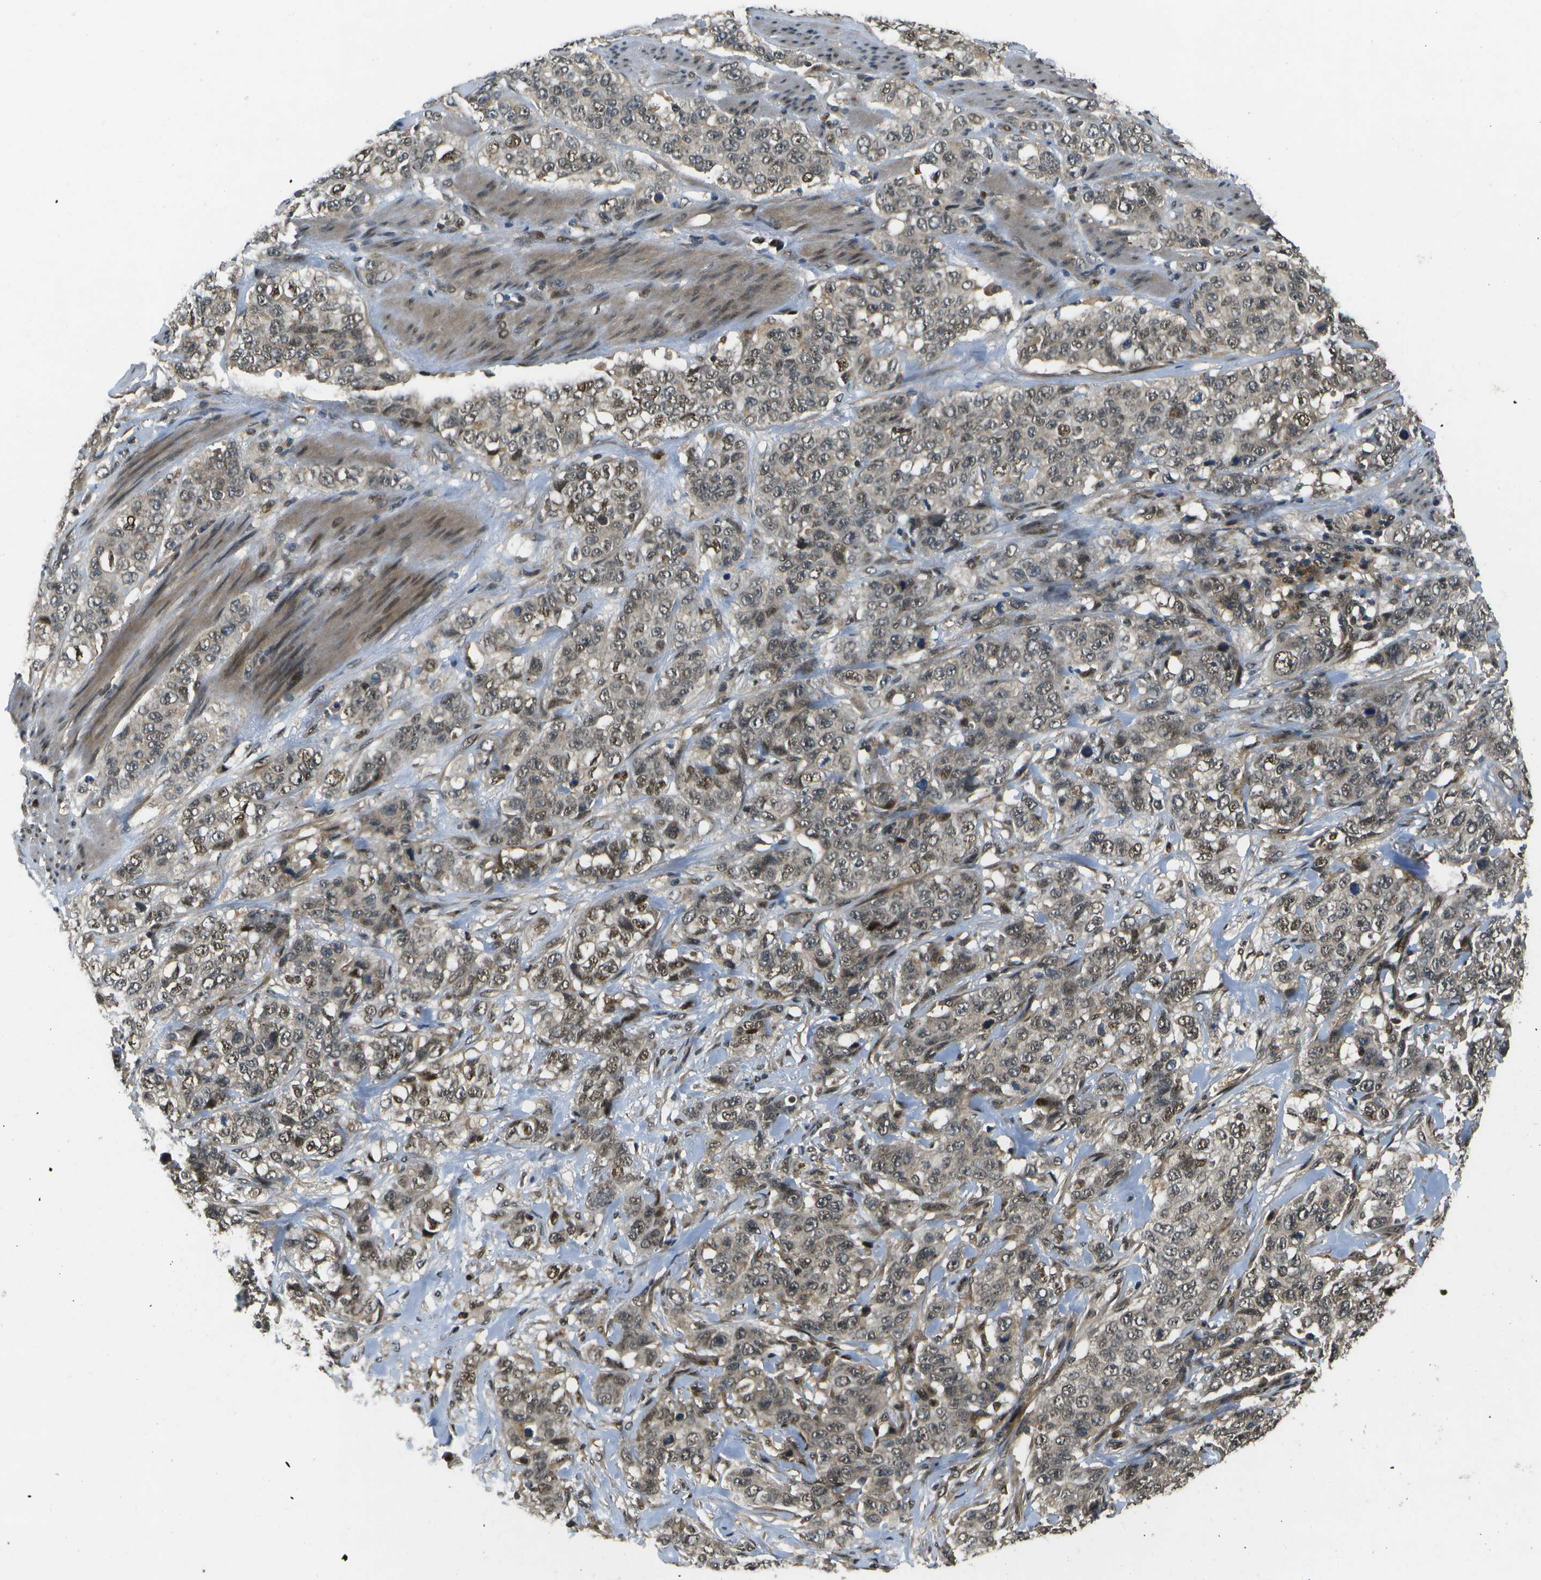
{"staining": {"intensity": "weak", "quantity": ">75%", "location": "cytoplasmic/membranous,nuclear"}, "tissue": "stomach cancer", "cell_type": "Tumor cells", "image_type": "cancer", "snomed": [{"axis": "morphology", "description": "Adenocarcinoma, NOS"}, {"axis": "topography", "description": "Stomach"}], "caption": "This is a histology image of immunohistochemistry staining of stomach cancer (adenocarcinoma), which shows weak staining in the cytoplasmic/membranous and nuclear of tumor cells.", "gene": "GANC", "patient": {"sex": "male", "age": 48}}